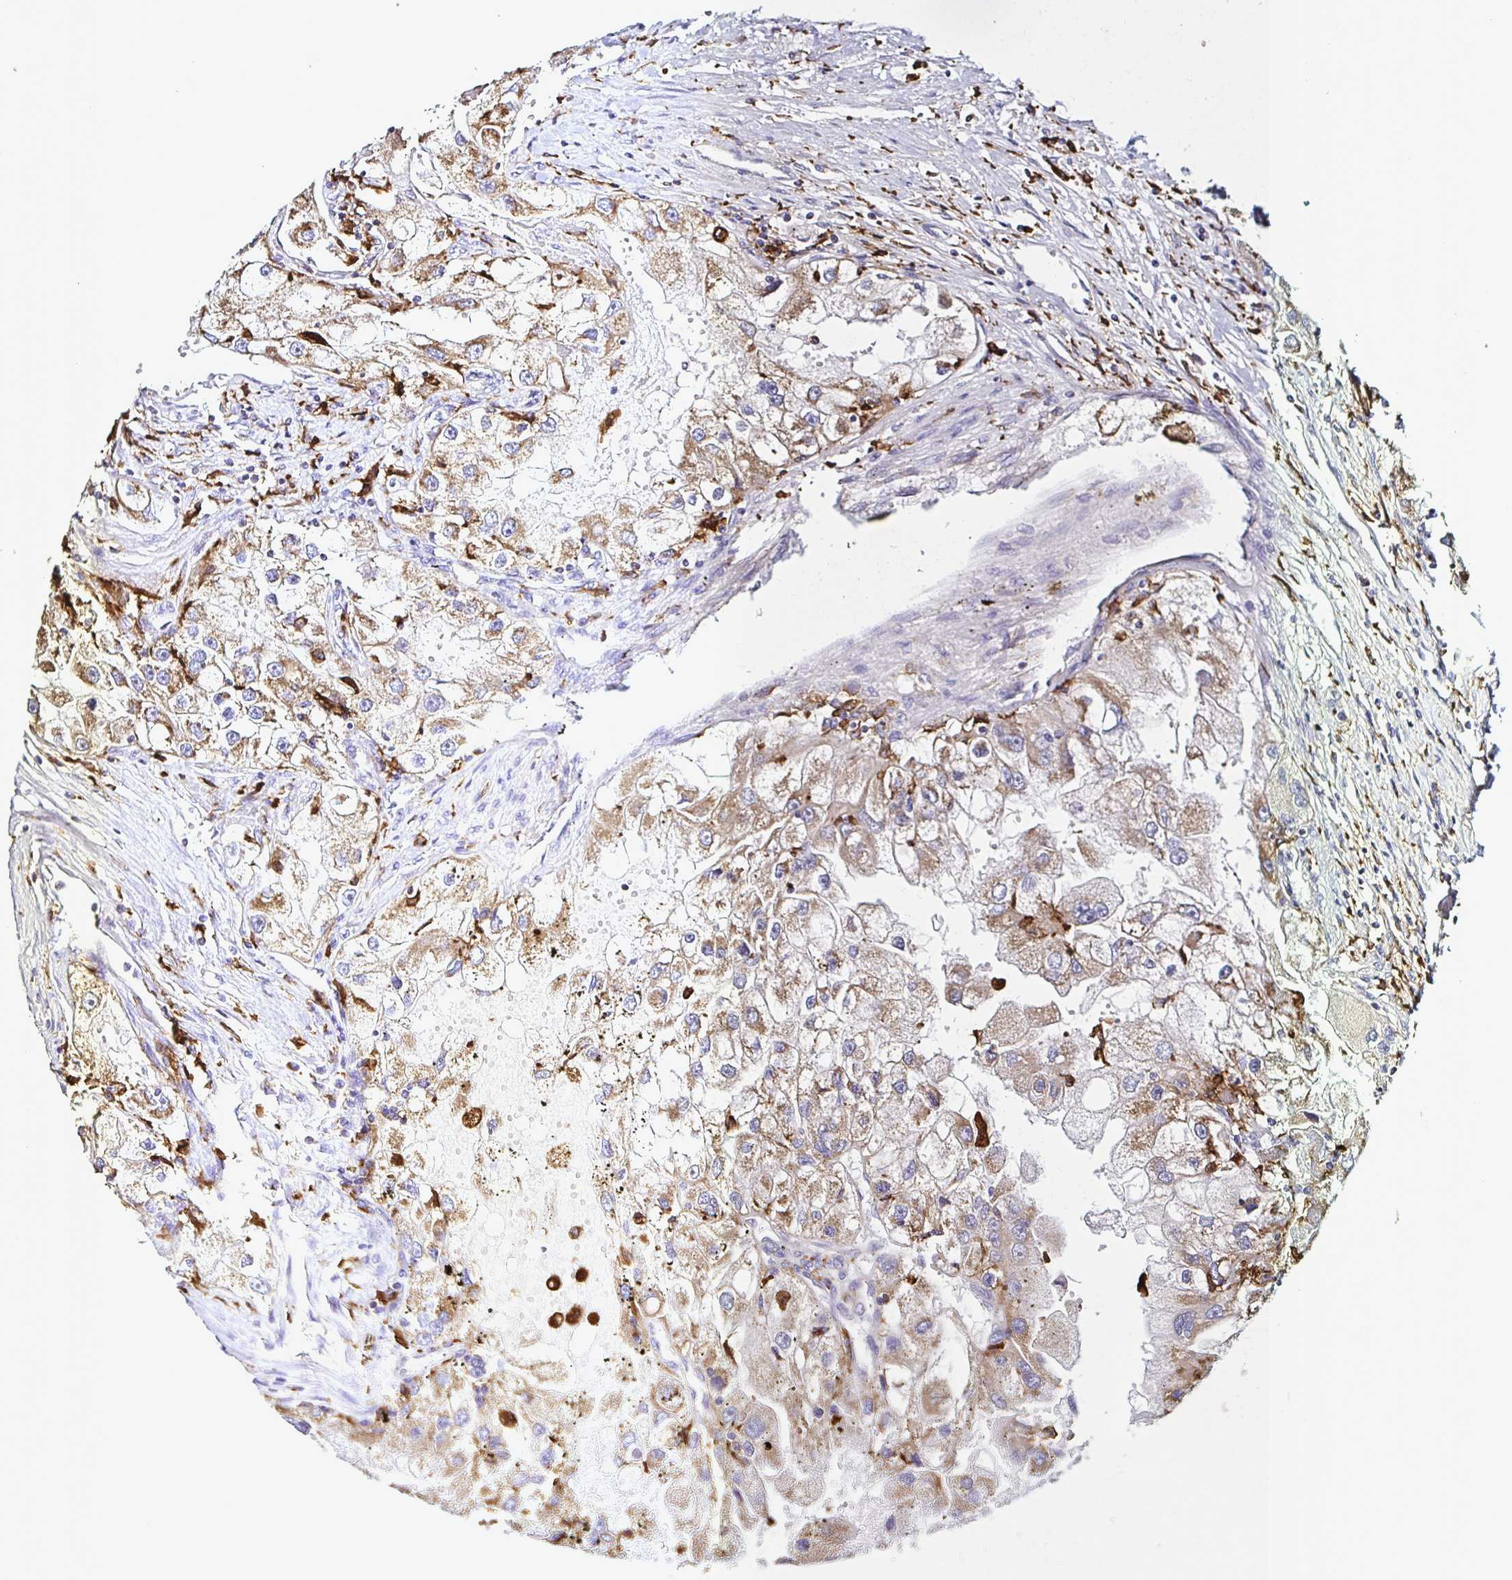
{"staining": {"intensity": "moderate", "quantity": ">75%", "location": "cytoplasmic/membranous"}, "tissue": "renal cancer", "cell_type": "Tumor cells", "image_type": "cancer", "snomed": [{"axis": "morphology", "description": "Adenocarcinoma, NOS"}, {"axis": "topography", "description": "Kidney"}], "caption": "Immunohistochemical staining of renal cancer displays medium levels of moderate cytoplasmic/membranous expression in about >75% of tumor cells.", "gene": "MSR1", "patient": {"sex": "male", "age": 63}}